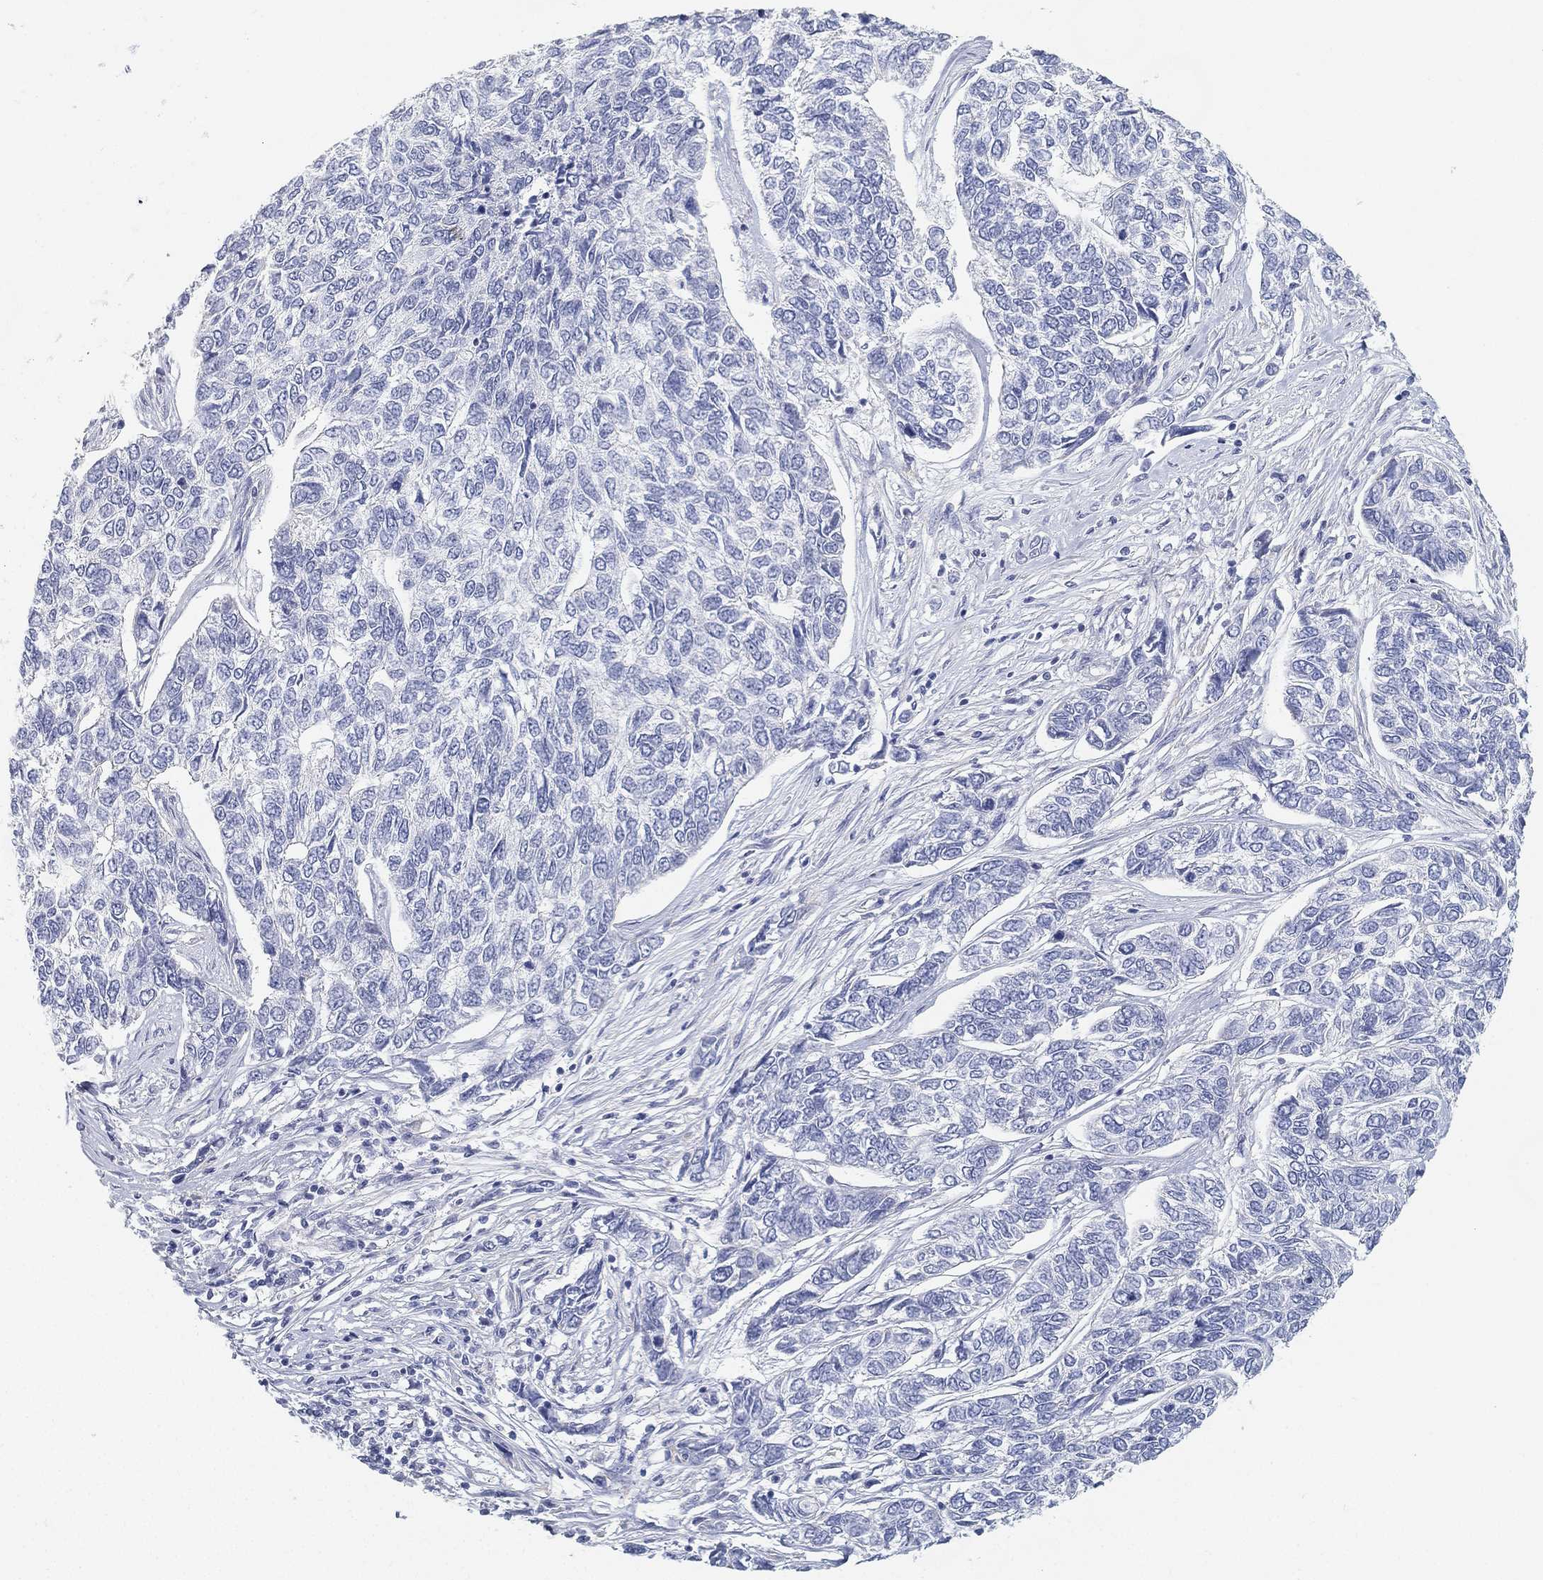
{"staining": {"intensity": "negative", "quantity": "none", "location": "none"}, "tissue": "skin cancer", "cell_type": "Tumor cells", "image_type": "cancer", "snomed": [{"axis": "morphology", "description": "Basal cell carcinoma"}, {"axis": "topography", "description": "Skin"}], "caption": "Immunohistochemical staining of skin cancer demonstrates no significant positivity in tumor cells.", "gene": "GPR61", "patient": {"sex": "female", "age": 65}}